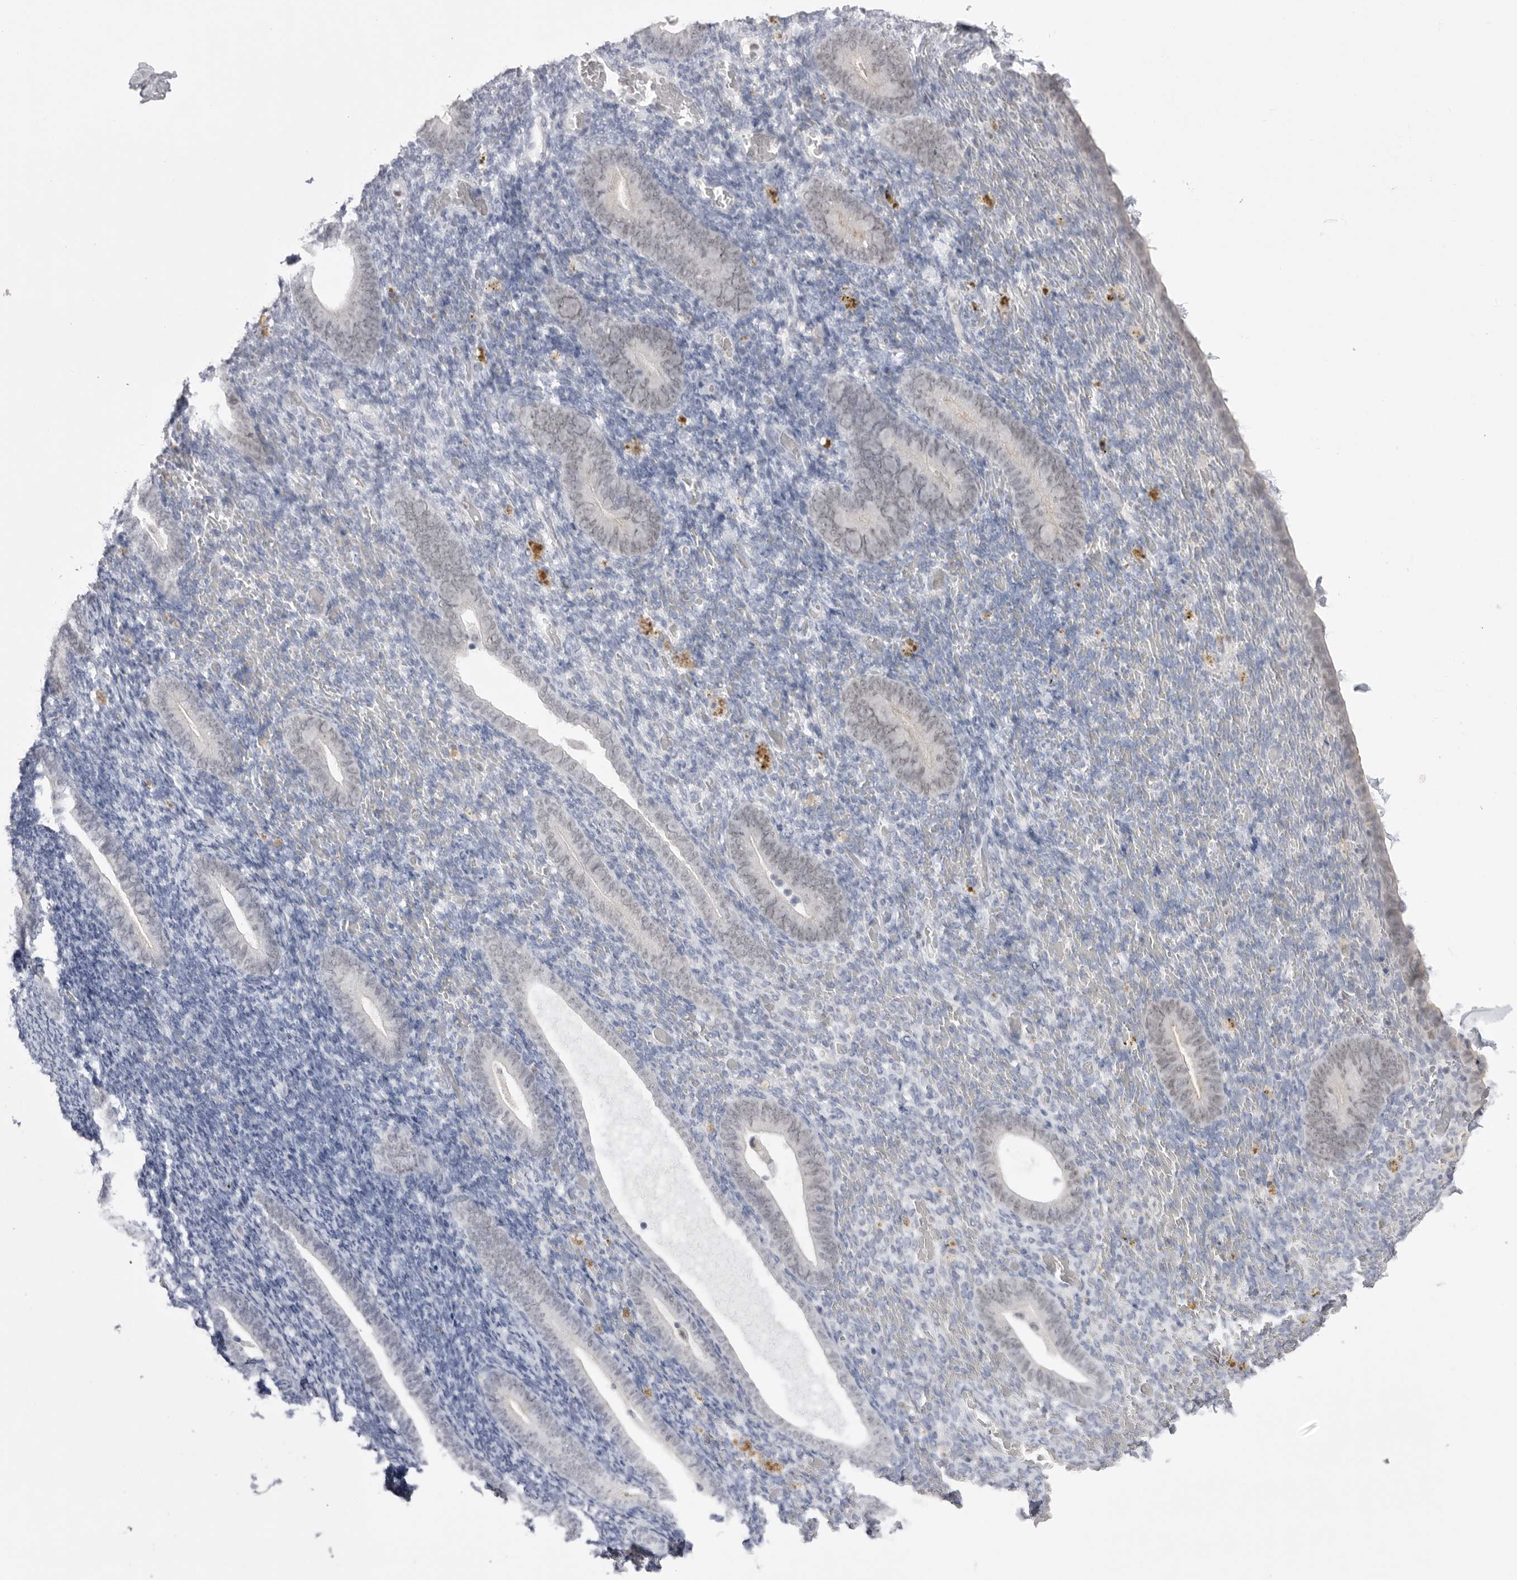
{"staining": {"intensity": "negative", "quantity": "none", "location": "none"}, "tissue": "endometrium", "cell_type": "Cells in endometrial stroma", "image_type": "normal", "snomed": [{"axis": "morphology", "description": "Normal tissue, NOS"}, {"axis": "topography", "description": "Endometrium"}], "caption": "A photomicrograph of human endometrium is negative for staining in cells in endometrial stroma. (Immunohistochemistry (ihc), brightfield microscopy, high magnification).", "gene": "ZBTB7B", "patient": {"sex": "female", "age": 51}}